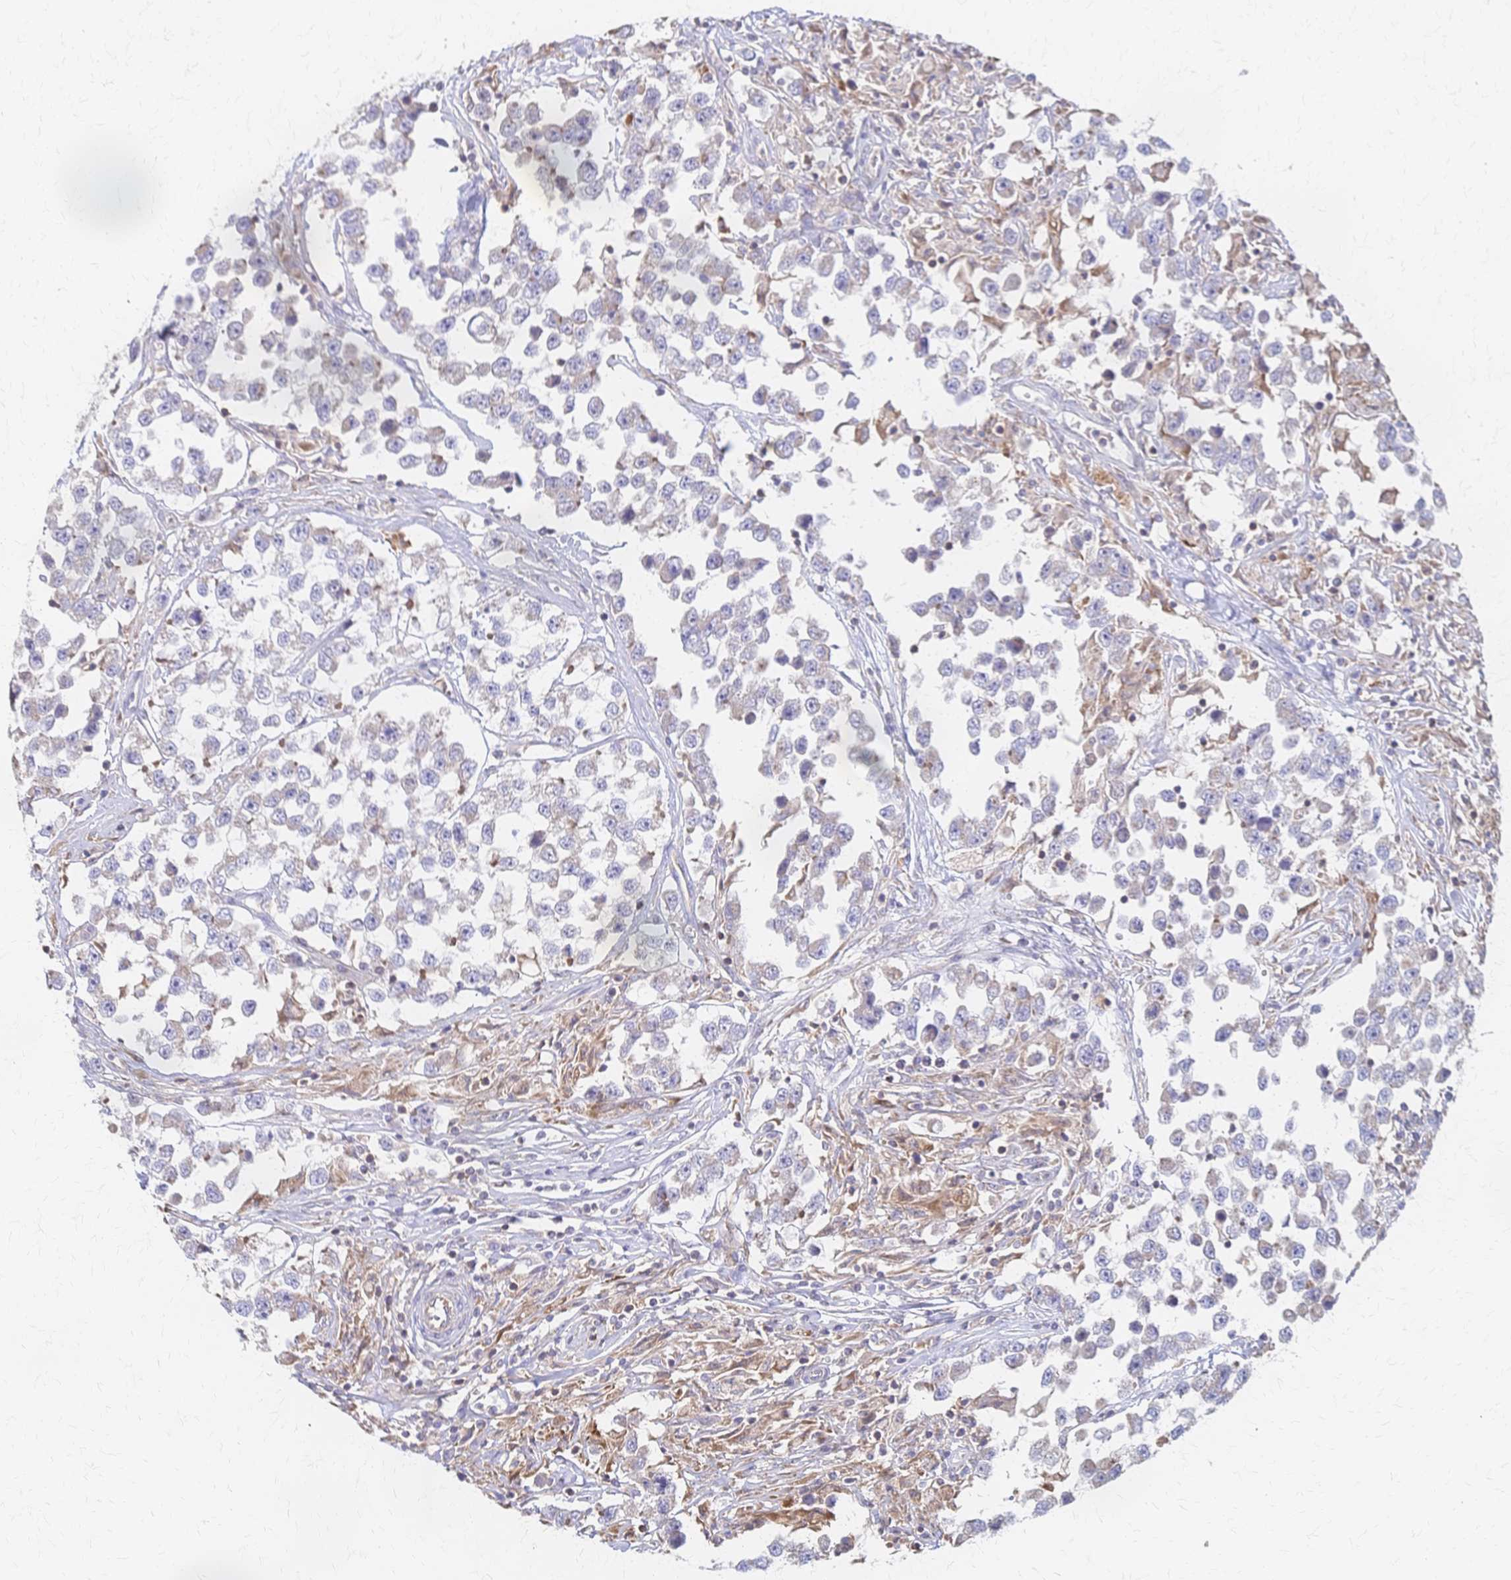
{"staining": {"intensity": "weak", "quantity": "<25%", "location": "cytoplasmic/membranous"}, "tissue": "testis cancer", "cell_type": "Tumor cells", "image_type": "cancer", "snomed": [{"axis": "morphology", "description": "Seminoma, NOS"}, {"axis": "topography", "description": "Testis"}], "caption": "Testis seminoma stained for a protein using immunohistochemistry (IHC) exhibits no positivity tumor cells.", "gene": "CYB5A", "patient": {"sex": "male", "age": 46}}